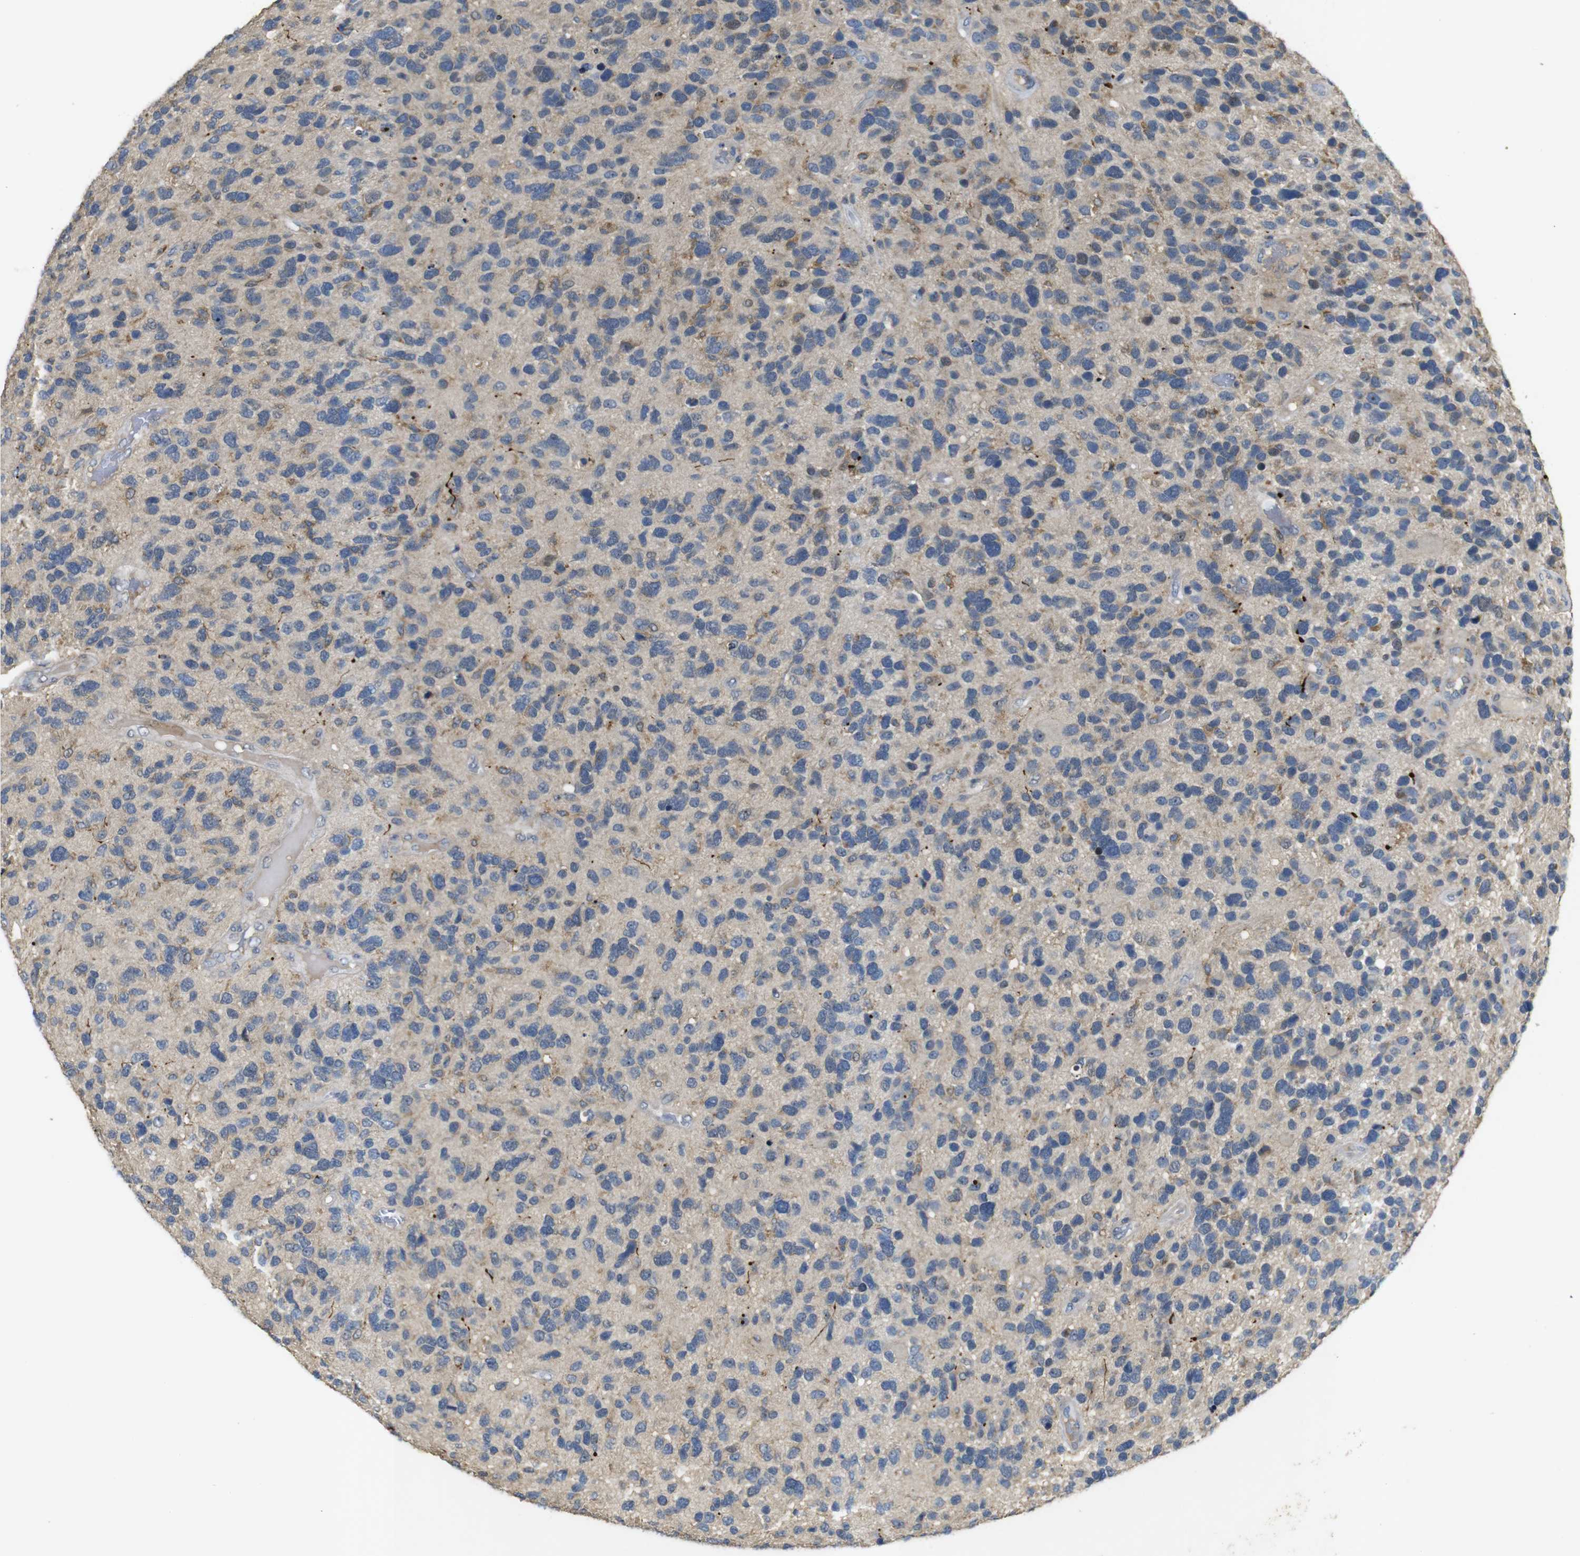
{"staining": {"intensity": "negative", "quantity": "none", "location": "none"}, "tissue": "glioma", "cell_type": "Tumor cells", "image_type": "cancer", "snomed": [{"axis": "morphology", "description": "Glioma, malignant, High grade"}, {"axis": "topography", "description": "Brain"}], "caption": "DAB immunohistochemical staining of human glioma shows no significant positivity in tumor cells. (Stains: DAB IHC with hematoxylin counter stain, Microscopy: brightfield microscopy at high magnification).", "gene": "MAGI2", "patient": {"sex": "female", "age": 58}}